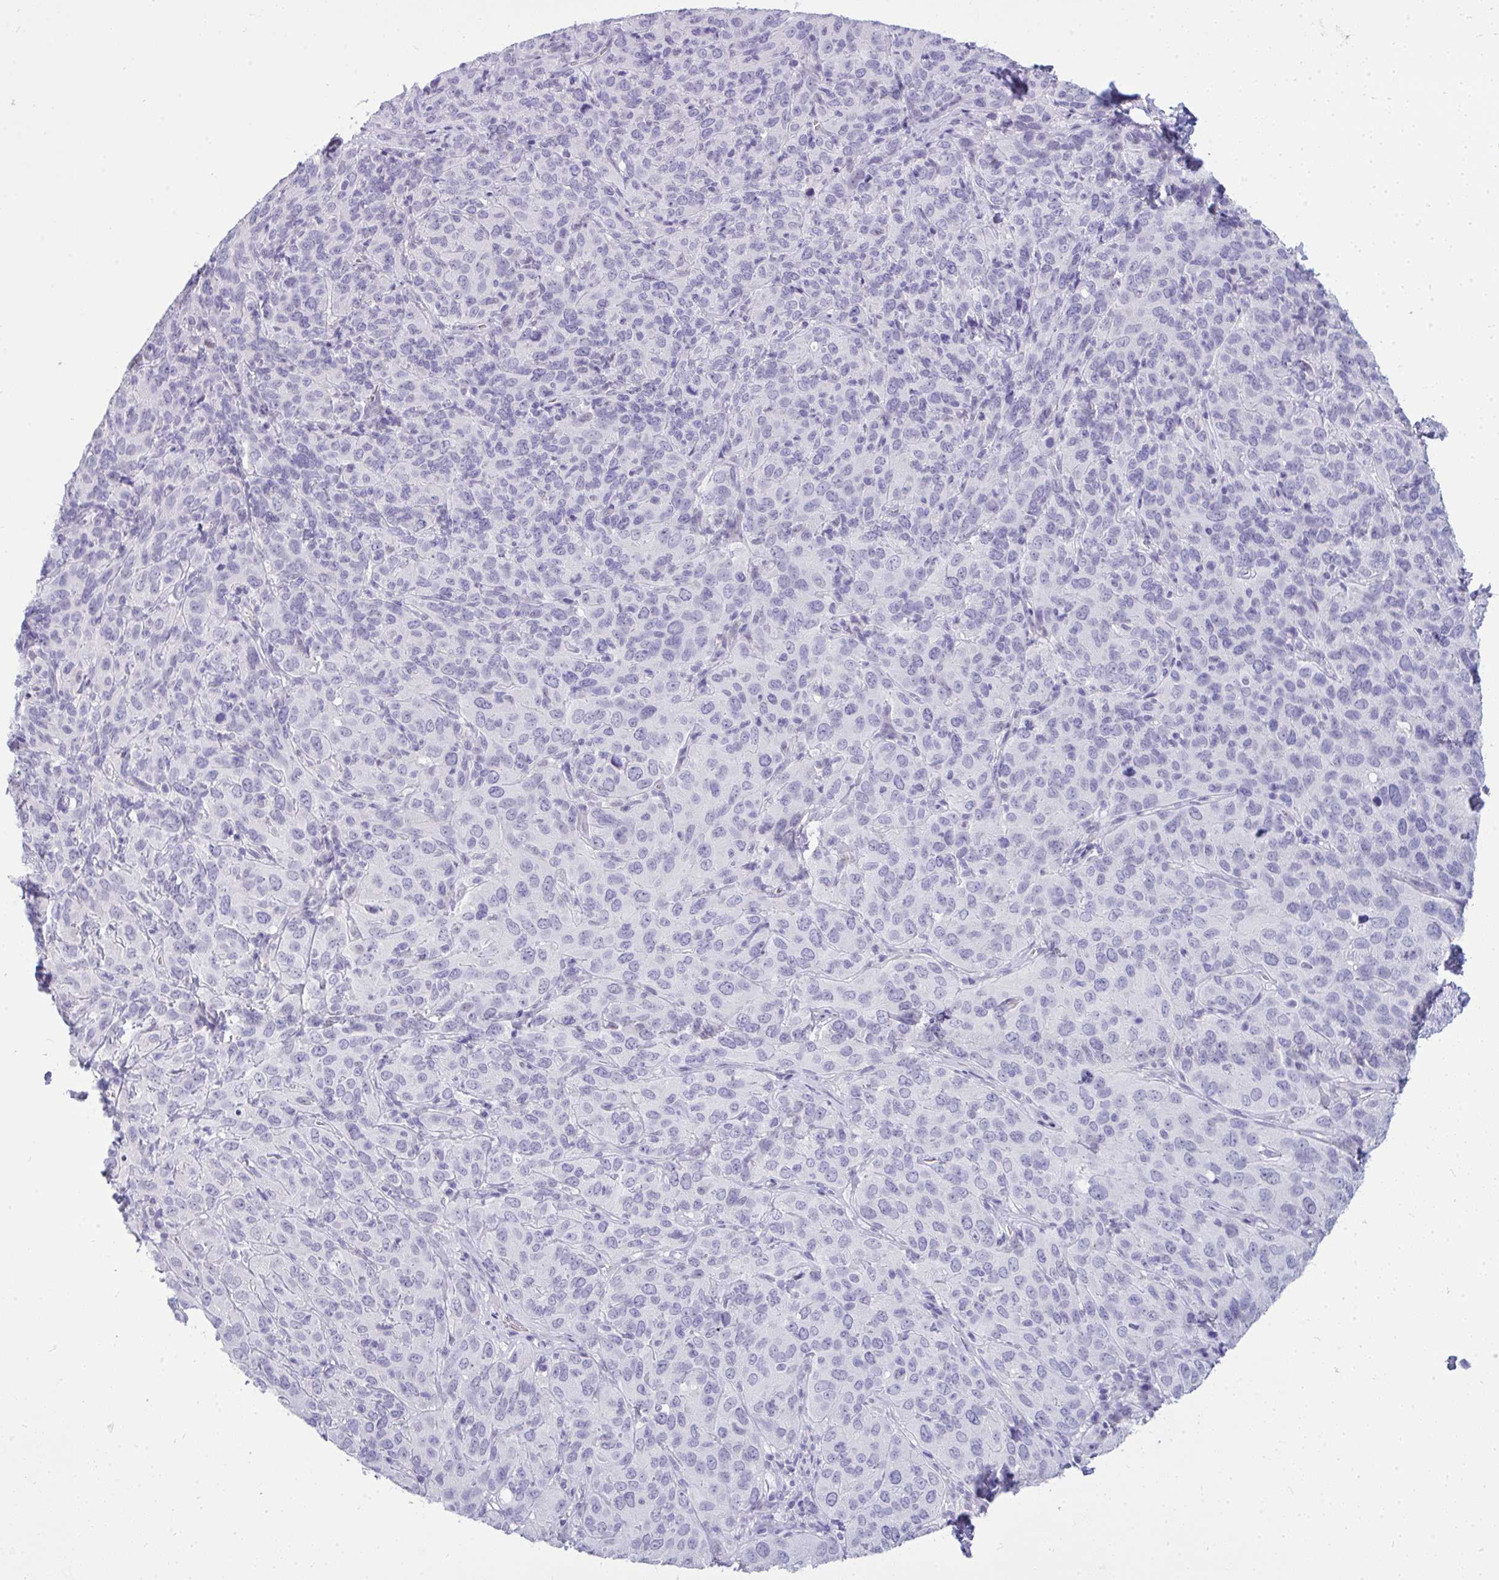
{"staining": {"intensity": "negative", "quantity": "none", "location": "none"}, "tissue": "cervical cancer", "cell_type": "Tumor cells", "image_type": "cancer", "snomed": [{"axis": "morphology", "description": "Squamous cell carcinoma, NOS"}, {"axis": "topography", "description": "Cervix"}], "caption": "Immunohistochemical staining of squamous cell carcinoma (cervical) reveals no significant expression in tumor cells. (DAB IHC with hematoxylin counter stain).", "gene": "PRM2", "patient": {"sex": "female", "age": 51}}